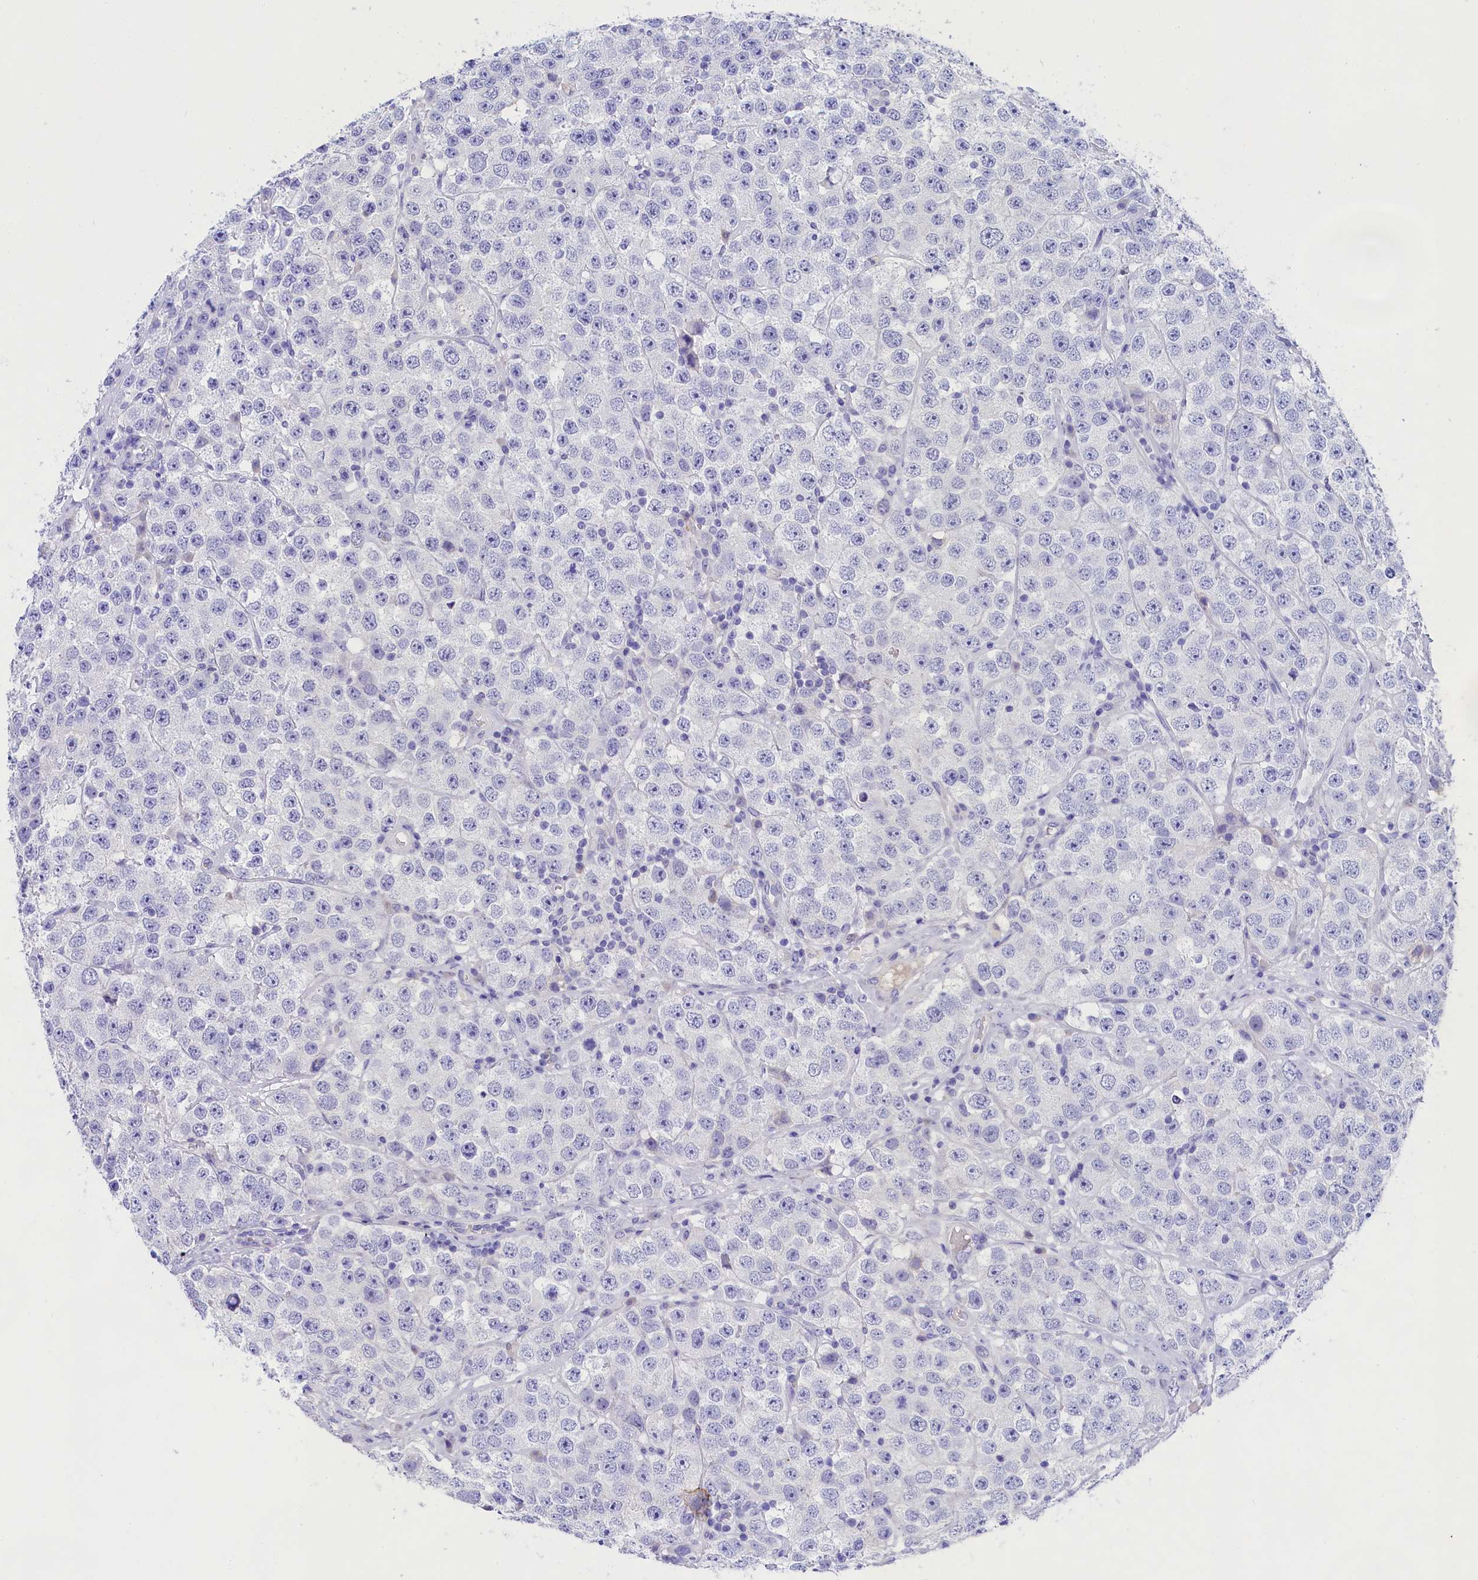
{"staining": {"intensity": "negative", "quantity": "none", "location": "none"}, "tissue": "testis cancer", "cell_type": "Tumor cells", "image_type": "cancer", "snomed": [{"axis": "morphology", "description": "Seminoma, NOS"}, {"axis": "topography", "description": "Testis"}], "caption": "IHC photomicrograph of human testis cancer stained for a protein (brown), which reveals no expression in tumor cells.", "gene": "SULT2A1", "patient": {"sex": "male", "age": 28}}